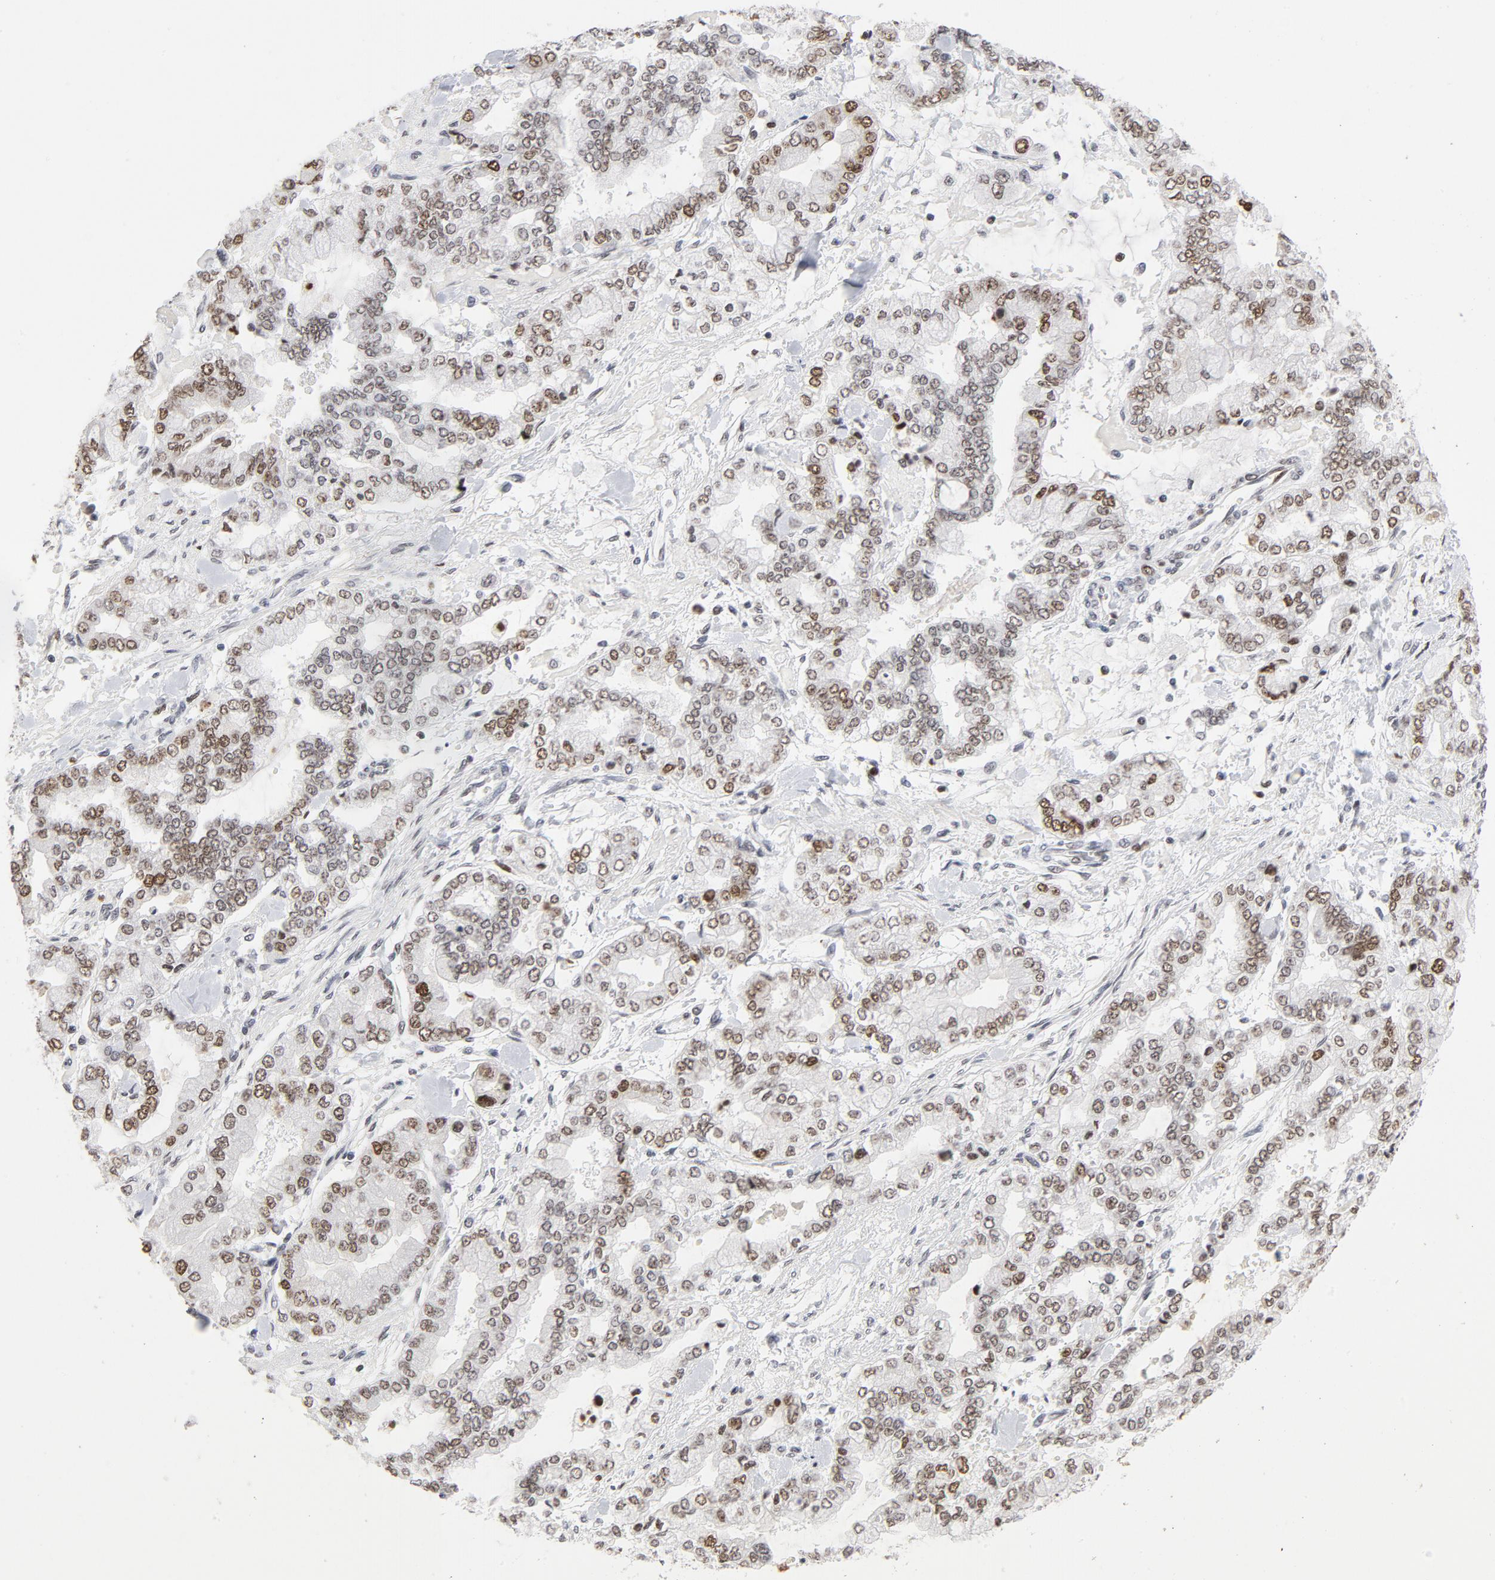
{"staining": {"intensity": "moderate", "quantity": "<25%", "location": "nuclear"}, "tissue": "stomach cancer", "cell_type": "Tumor cells", "image_type": "cancer", "snomed": [{"axis": "morphology", "description": "Normal tissue, NOS"}, {"axis": "morphology", "description": "Adenocarcinoma, NOS"}, {"axis": "topography", "description": "Stomach, upper"}, {"axis": "topography", "description": "Stomach"}], "caption": "Protein expression by IHC demonstrates moderate nuclear expression in about <25% of tumor cells in stomach adenocarcinoma. (brown staining indicates protein expression, while blue staining denotes nuclei).", "gene": "RFC4", "patient": {"sex": "male", "age": 76}}